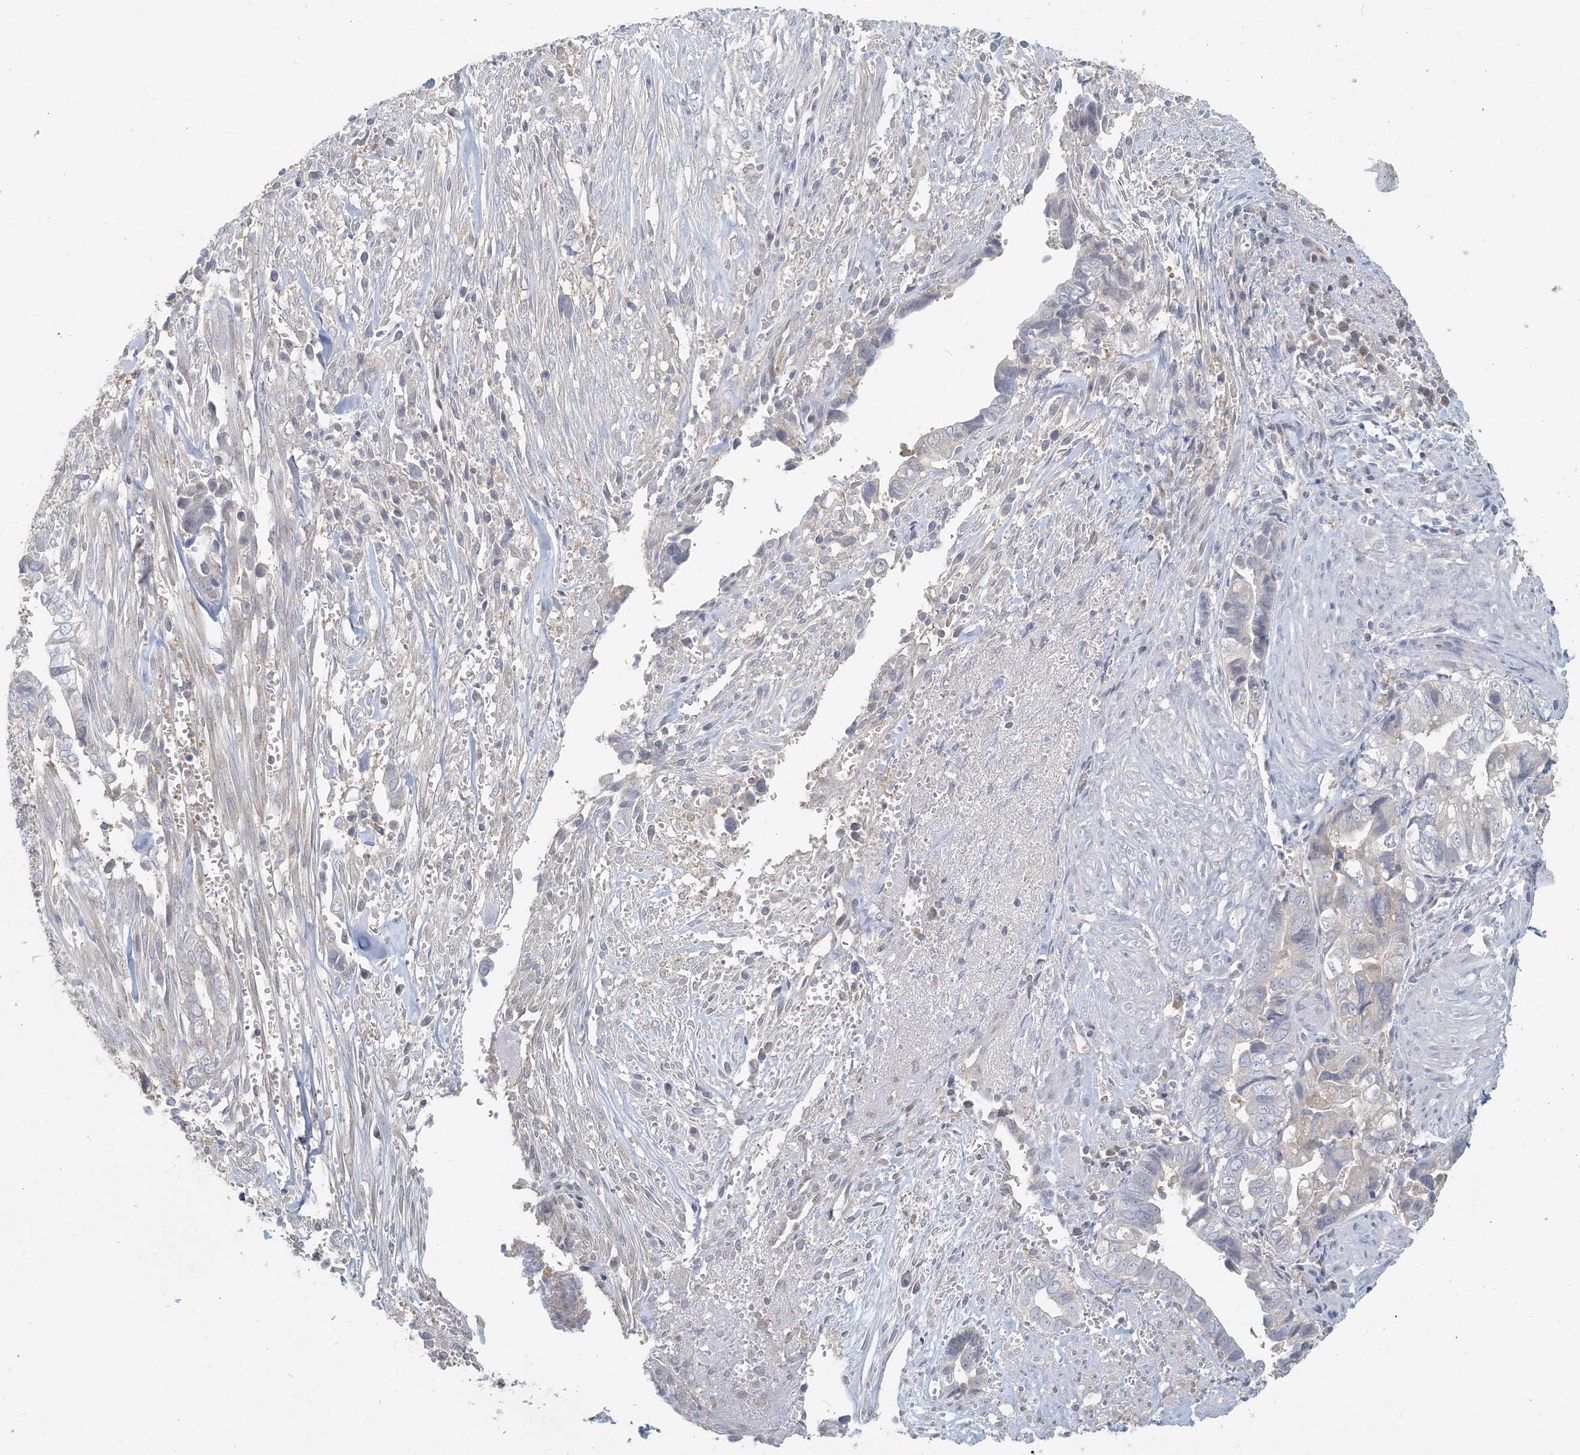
{"staining": {"intensity": "negative", "quantity": "none", "location": "none"}, "tissue": "liver cancer", "cell_type": "Tumor cells", "image_type": "cancer", "snomed": [{"axis": "morphology", "description": "Cholangiocarcinoma"}, {"axis": "topography", "description": "Liver"}], "caption": "The micrograph exhibits no significant positivity in tumor cells of liver cholangiocarcinoma.", "gene": "HACL1", "patient": {"sex": "female", "age": 79}}